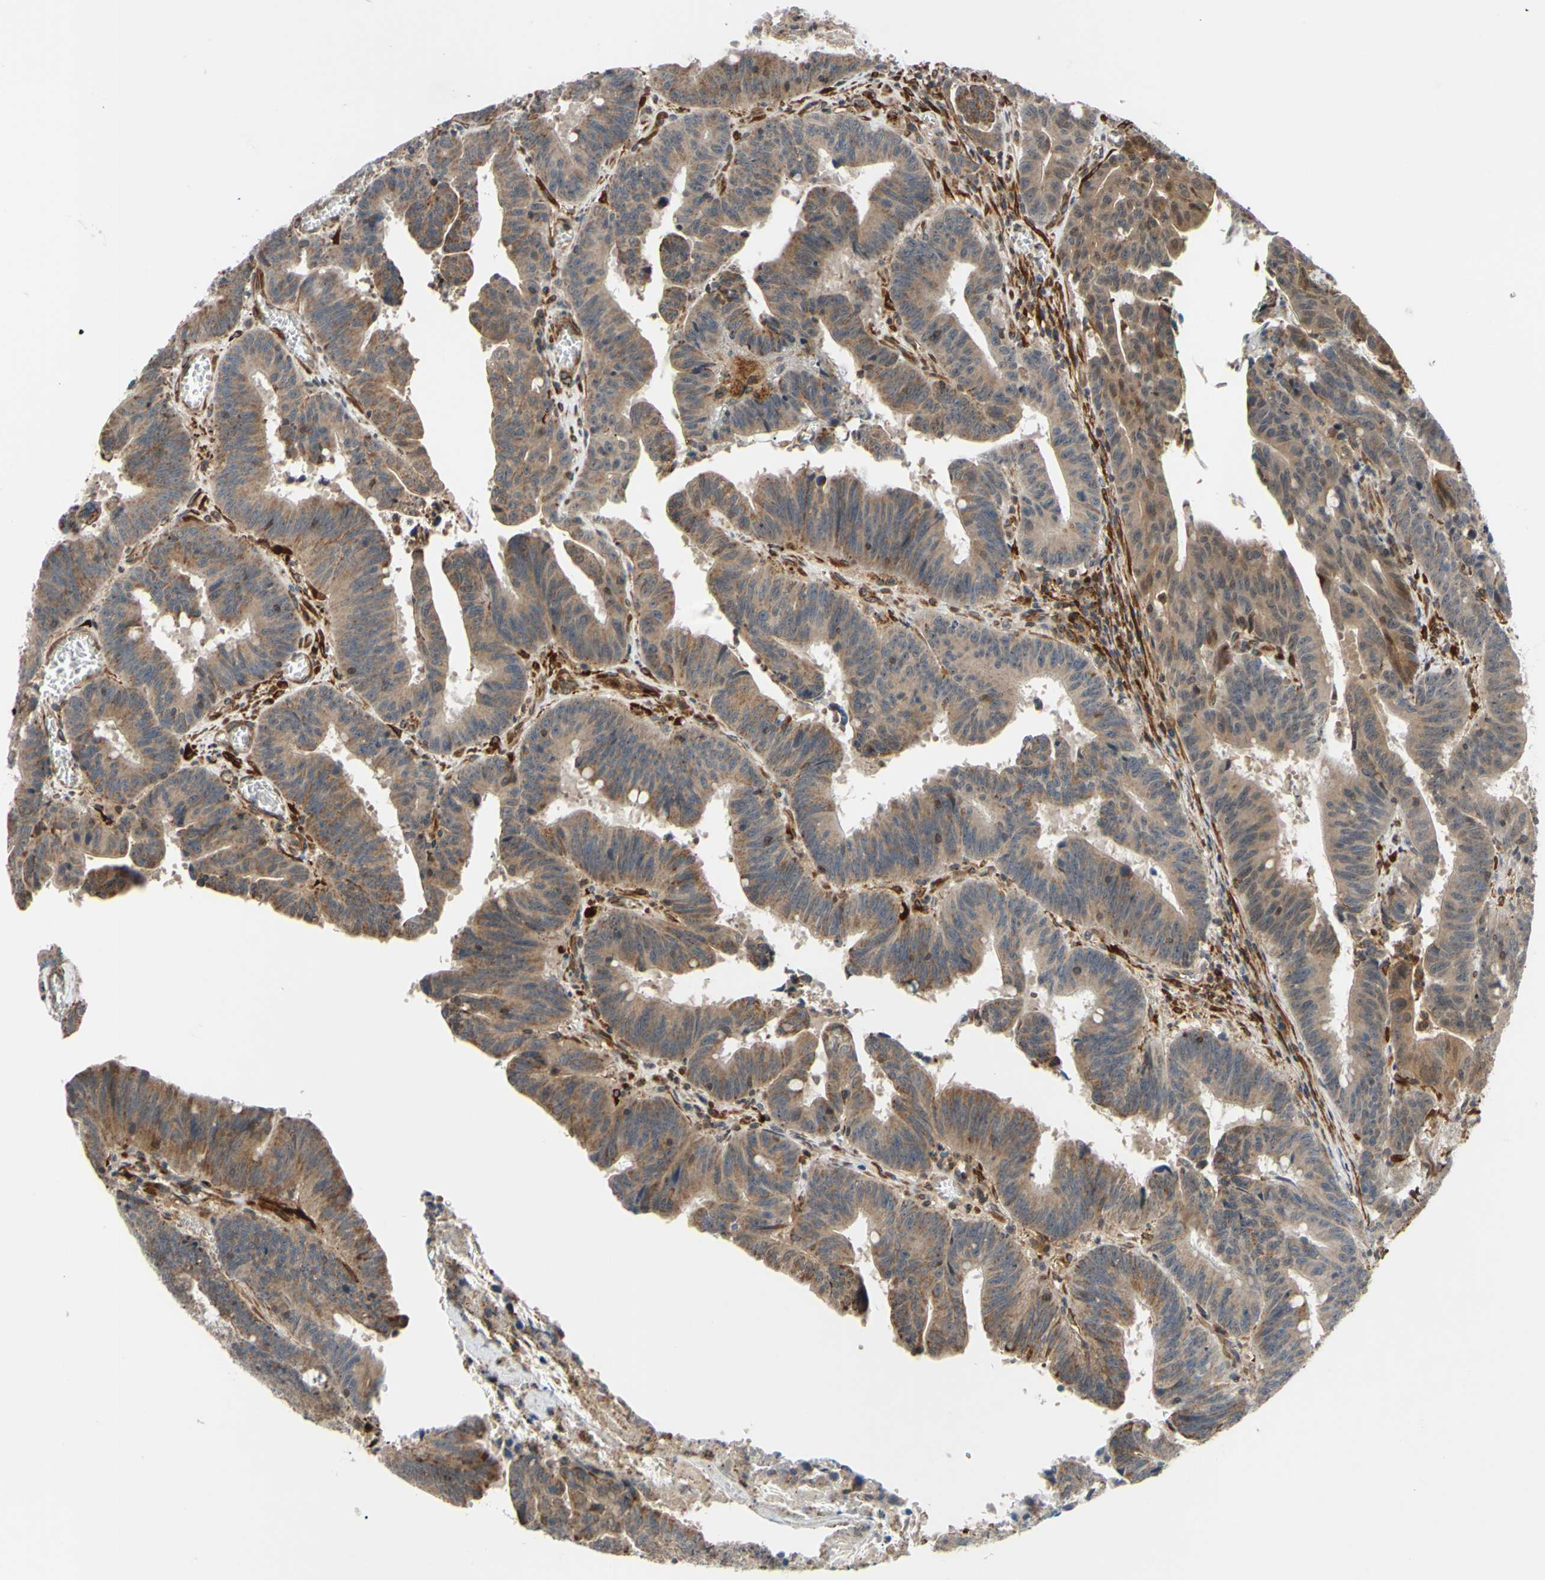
{"staining": {"intensity": "moderate", "quantity": ">75%", "location": "cytoplasmic/membranous"}, "tissue": "colorectal cancer", "cell_type": "Tumor cells", "image_type": "cancer", "snomed": [{"axis": "morphology", "description": "Adenocarcinoma, NOS"}, {"axis": "topography", "description": "Colon"}], "caption": "Human colorectal adenocarcinoma stained for a protein (brown) displays moderate cytoplasmic/membranous positive expression in approximately >75% of tumor cells.", "gene": "PRAF2", "patient": {"sex": "male", "age": 45}}